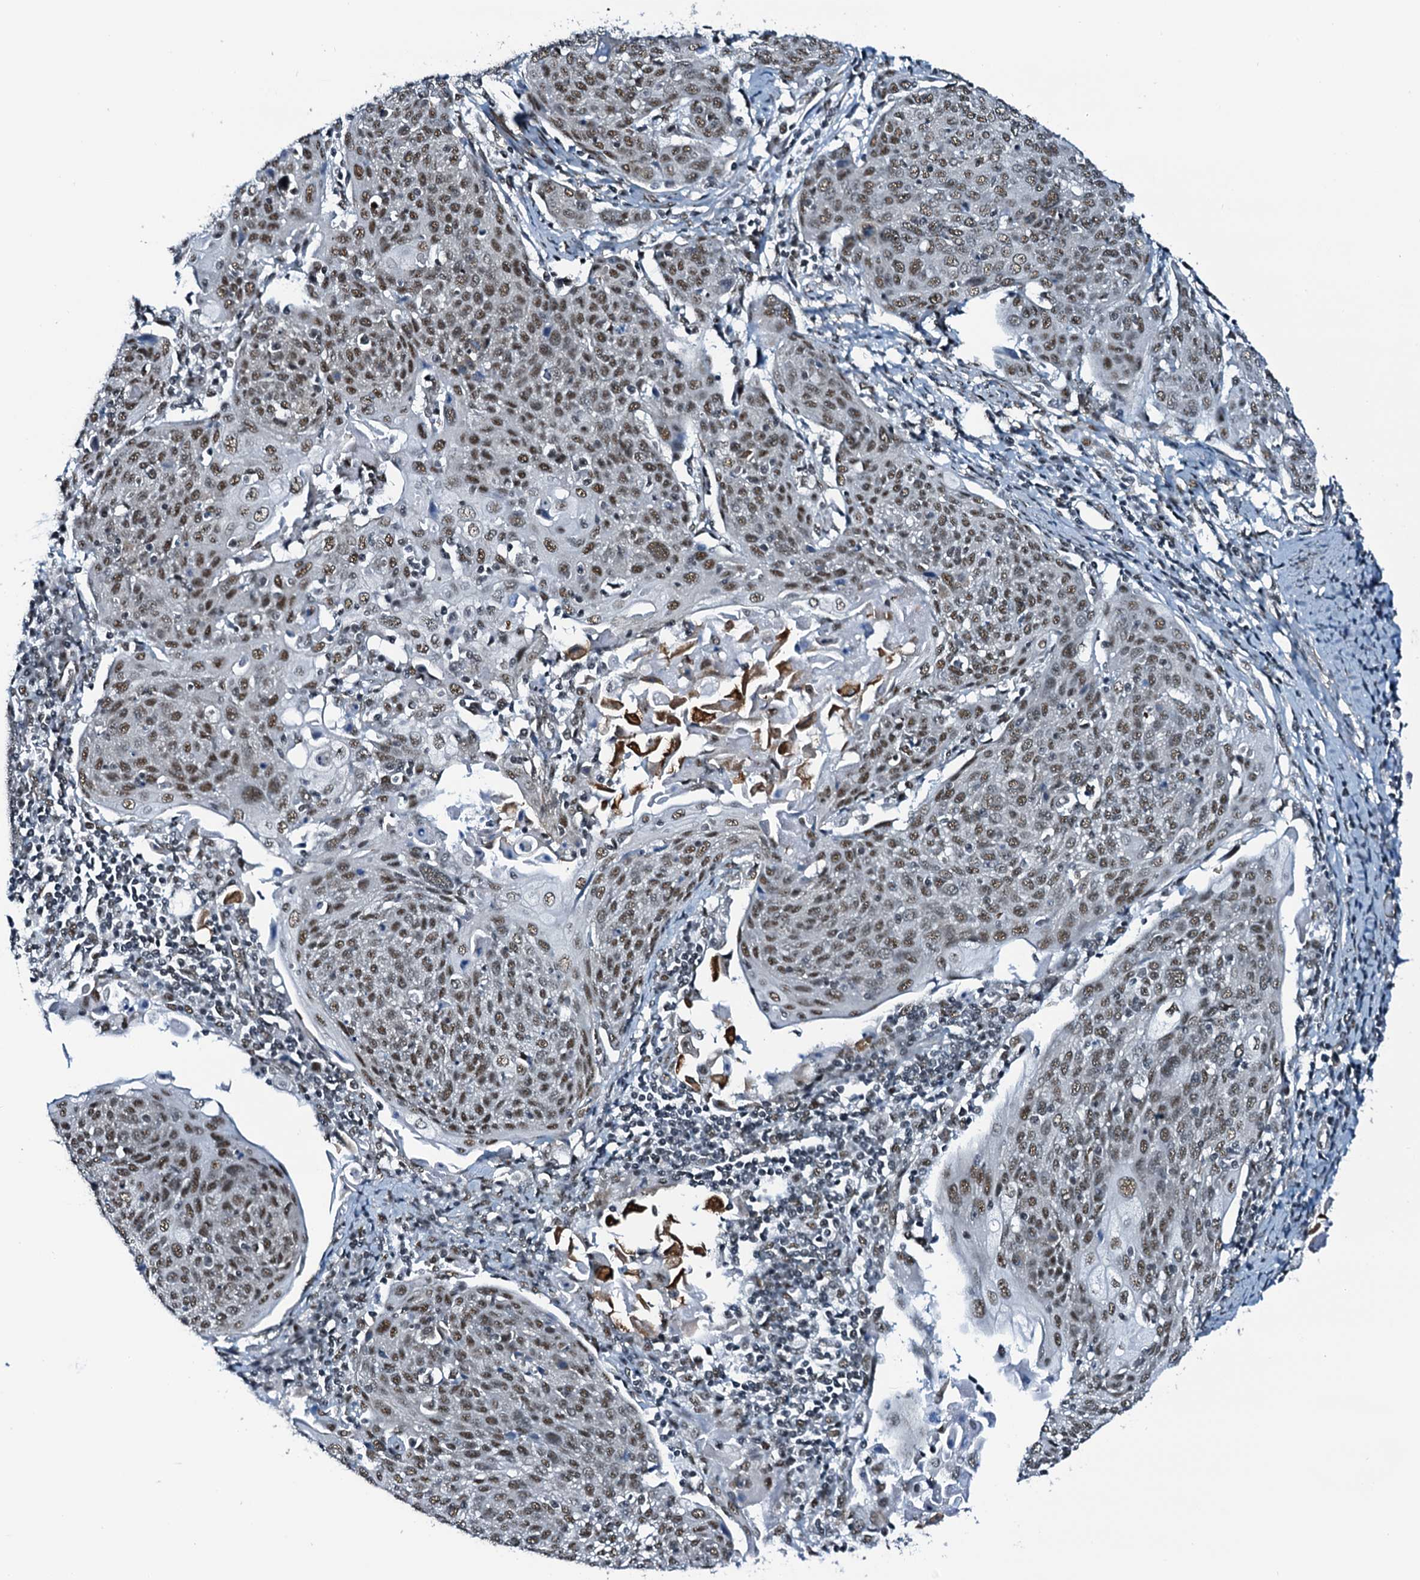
{"staining": {"intensity": "moderate", "quantity": ">75%", "location": "nuclear"}, "tissue": "cervical cancer", "cell_type": "Tumor cells", "image_type": "cancer", "snomed": [{"axis": "morphology", "description": "Squamous cell carcinoma, NOS"}, {"axis": "topography", "description": "Cervix"}], "caption": "A brown stain shows moderate nuclear positivity of a protein in cervical cancer (squamous cell carcinoma) tumor cells.", "gene": "CWC15", "patient": {"sex": "female", "age": 67}}